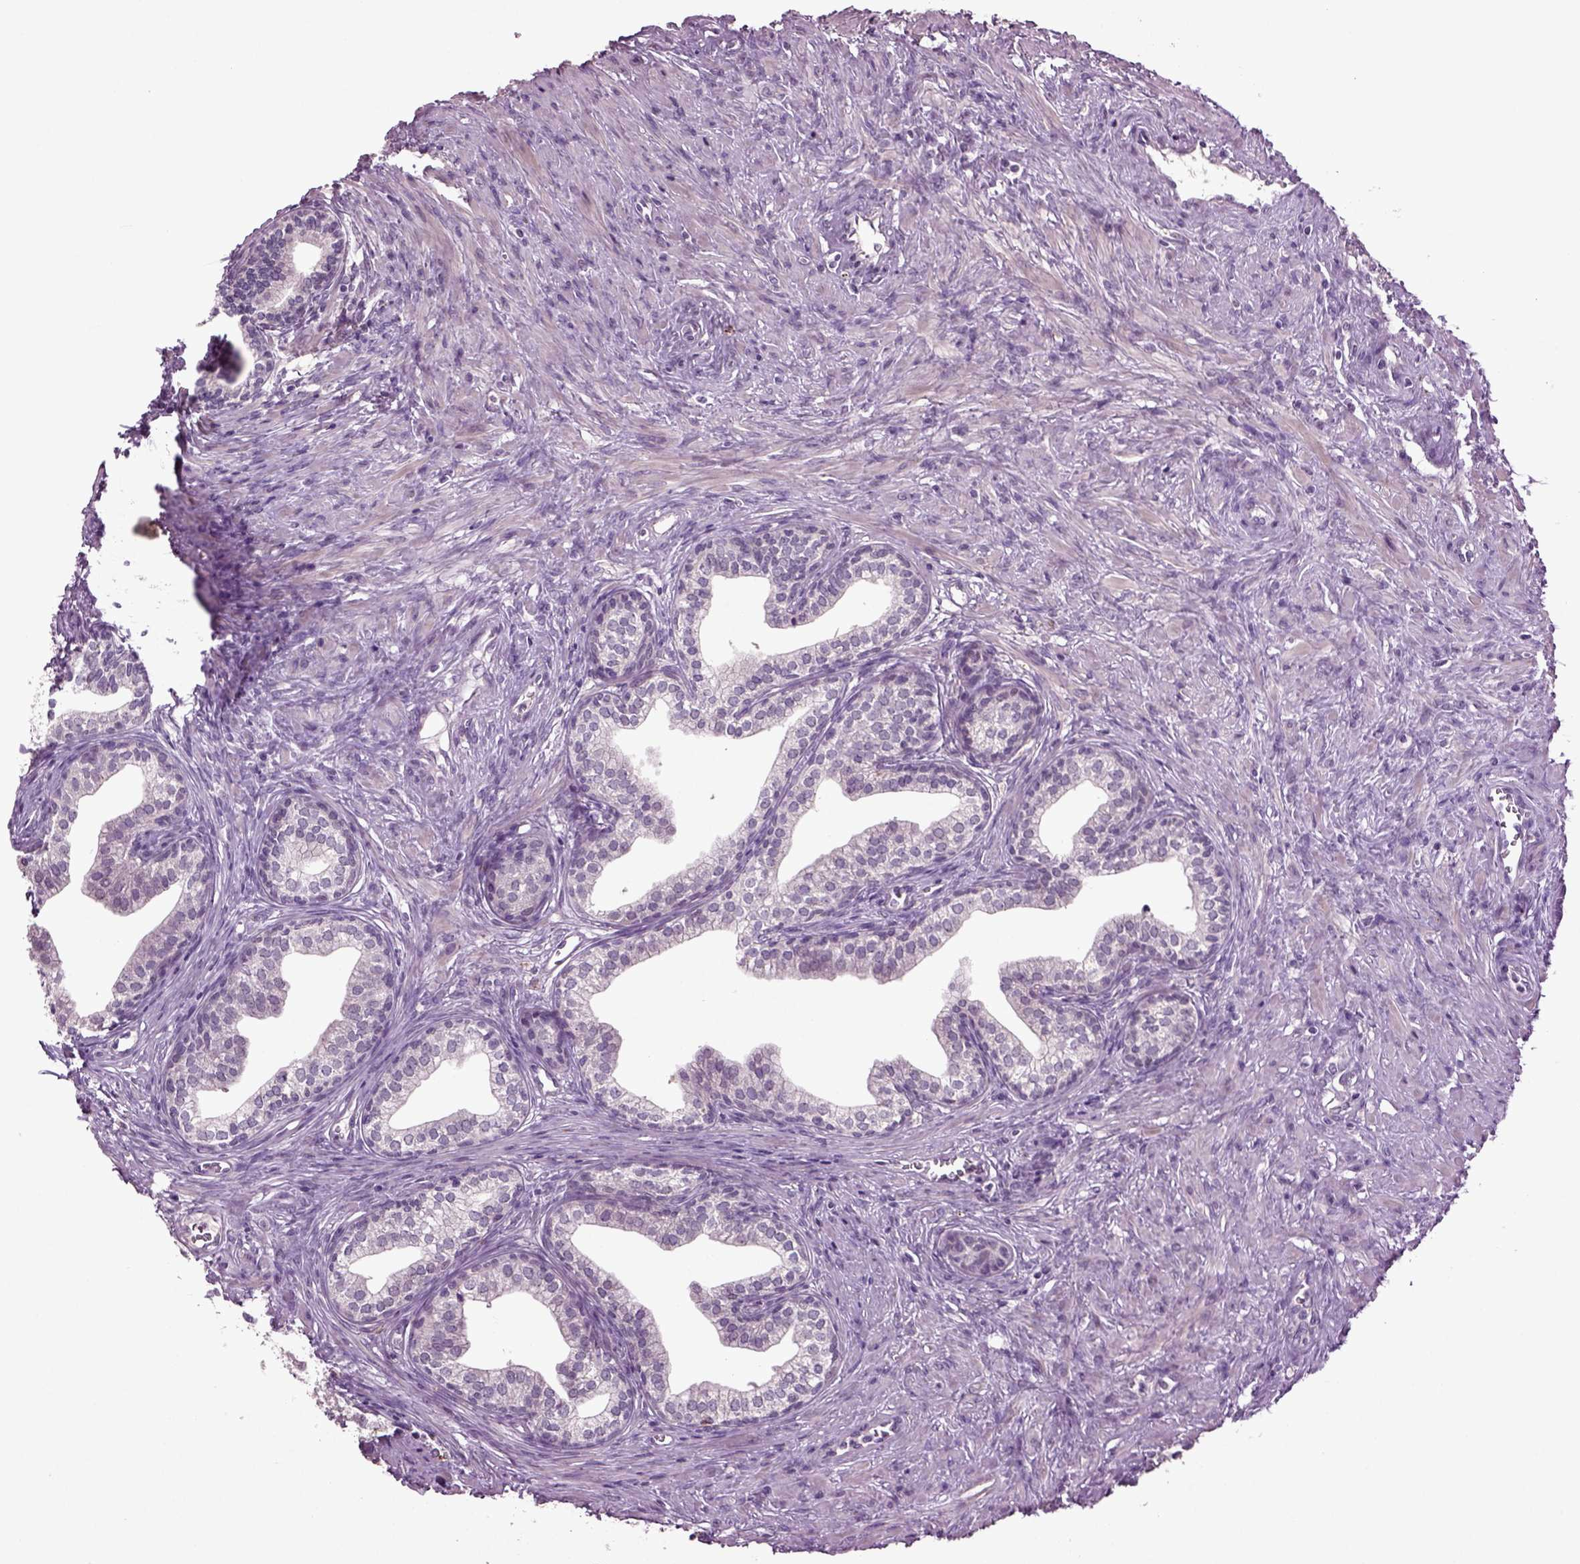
{"staining": {"intensity": "negative", "quantity": "none", "location": "none"}, "tissue": "prostate", "cell_type": "Glandular cells", "image_type": "normal", "snomed": [{"axis": "morphology", "description": "Normal tissue, NOS"}, {"axis": "topography", "description": "Prostate"}], "caption": "DAB immunohistochemical staining of benign prostate reveals no significant expression in glandular cells.", "gene": "SLC17A6", "patient": {"sex": "male", "age": 65}}